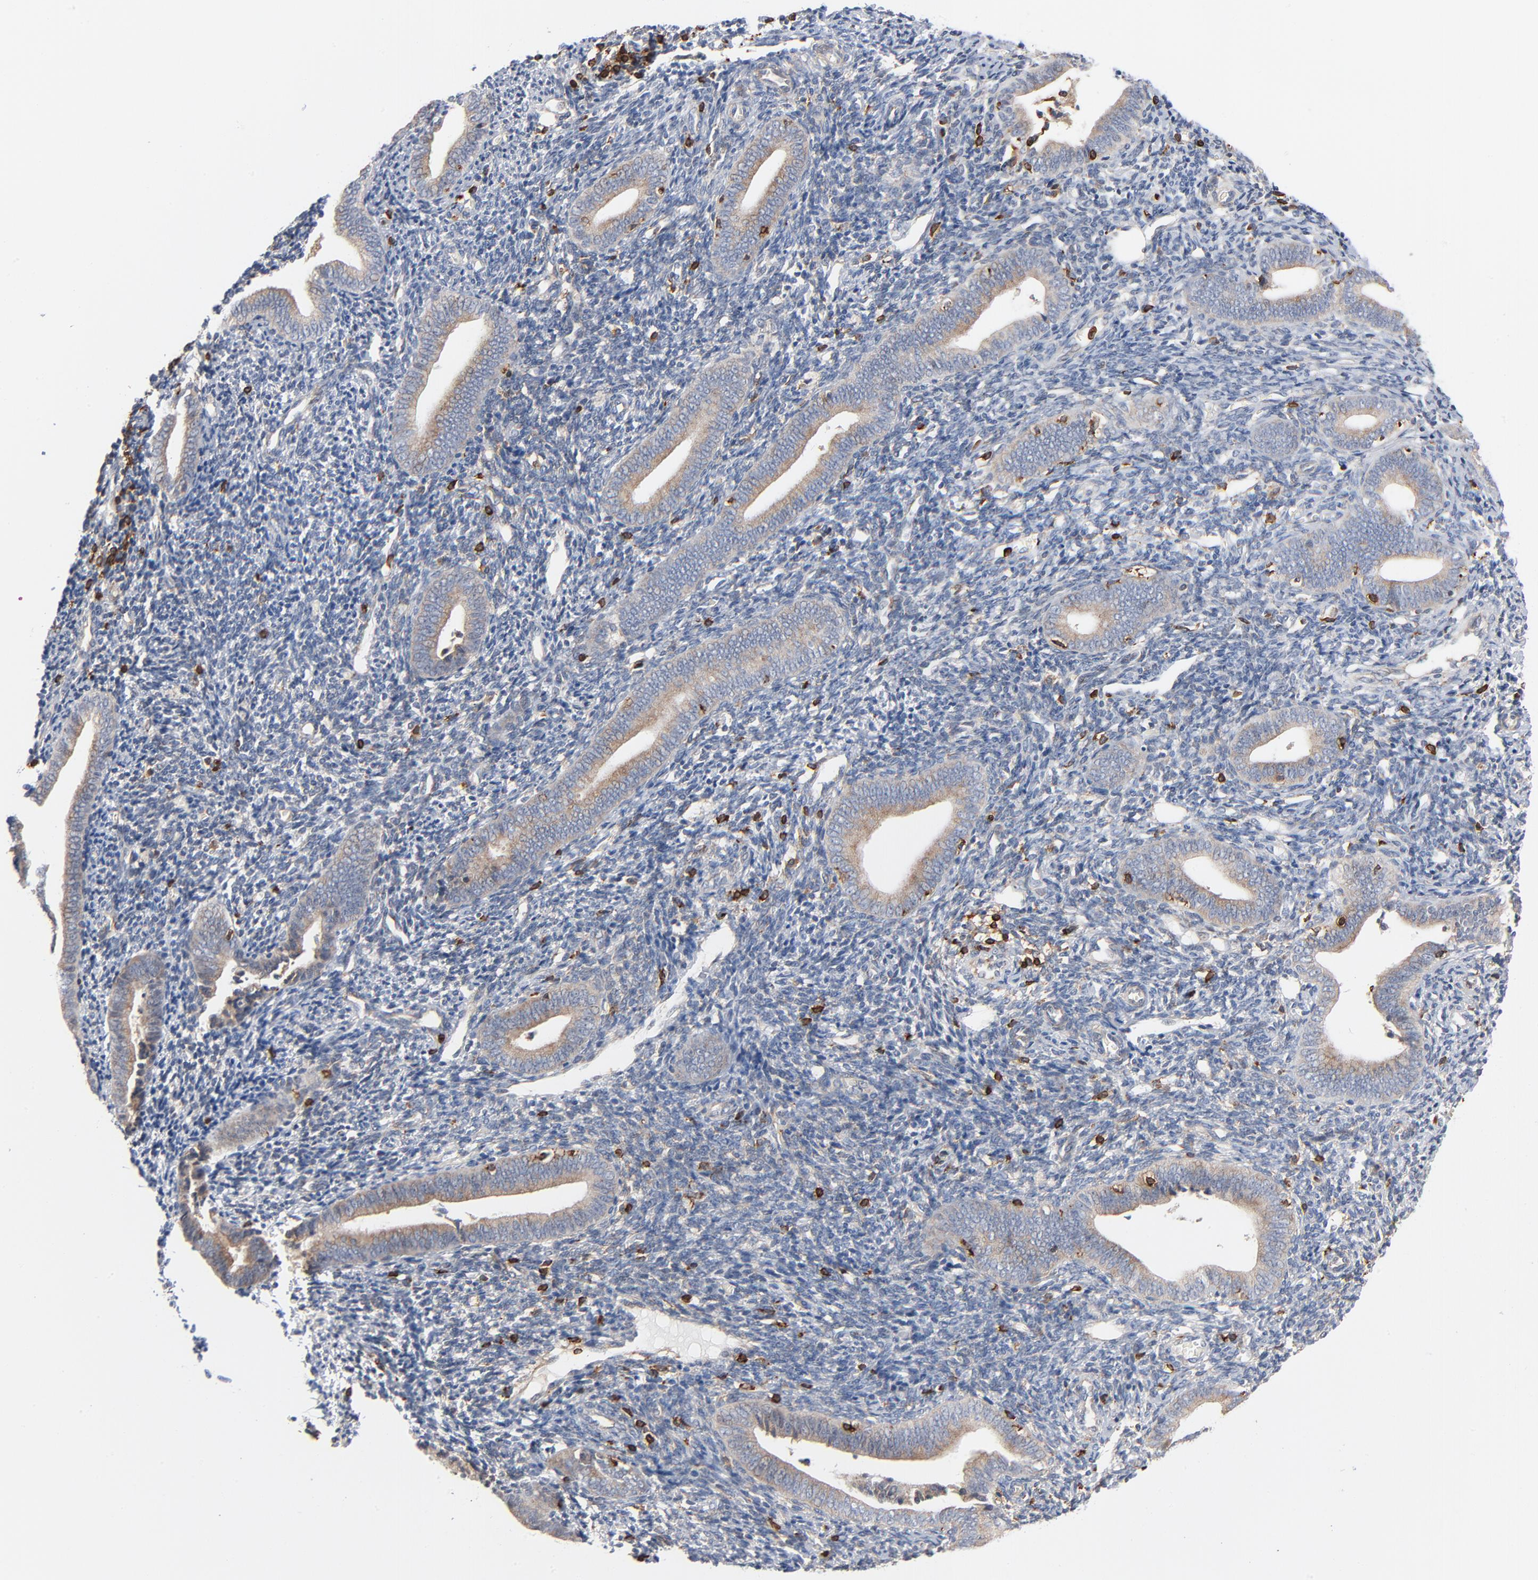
{"staining": {"intensity": "negative", "quantity": "none", "location": "none"}, "tissue": "endometrium", "cell_type": "Cells in endometrial stroma", "image_type": "normal", "snomed": [{"axis": "morphology", "description": "Normal tissue, NOS"}, {"axis": "topography", "description": "Uterus"}, {"axis": "topography", "description": "Endometrium"}], "caption": "Normal endometrium was stained to show a protein in brown. There is no significant expression in cells in endometrial stroma. The staining is performed using DAB (3,3'-diaminobenzidine) brown chromogen with nuclei counter-stained in using hematoxylin.", "gene": "SH3KBP1", "patient": {"sex": "female", "age": 33}}